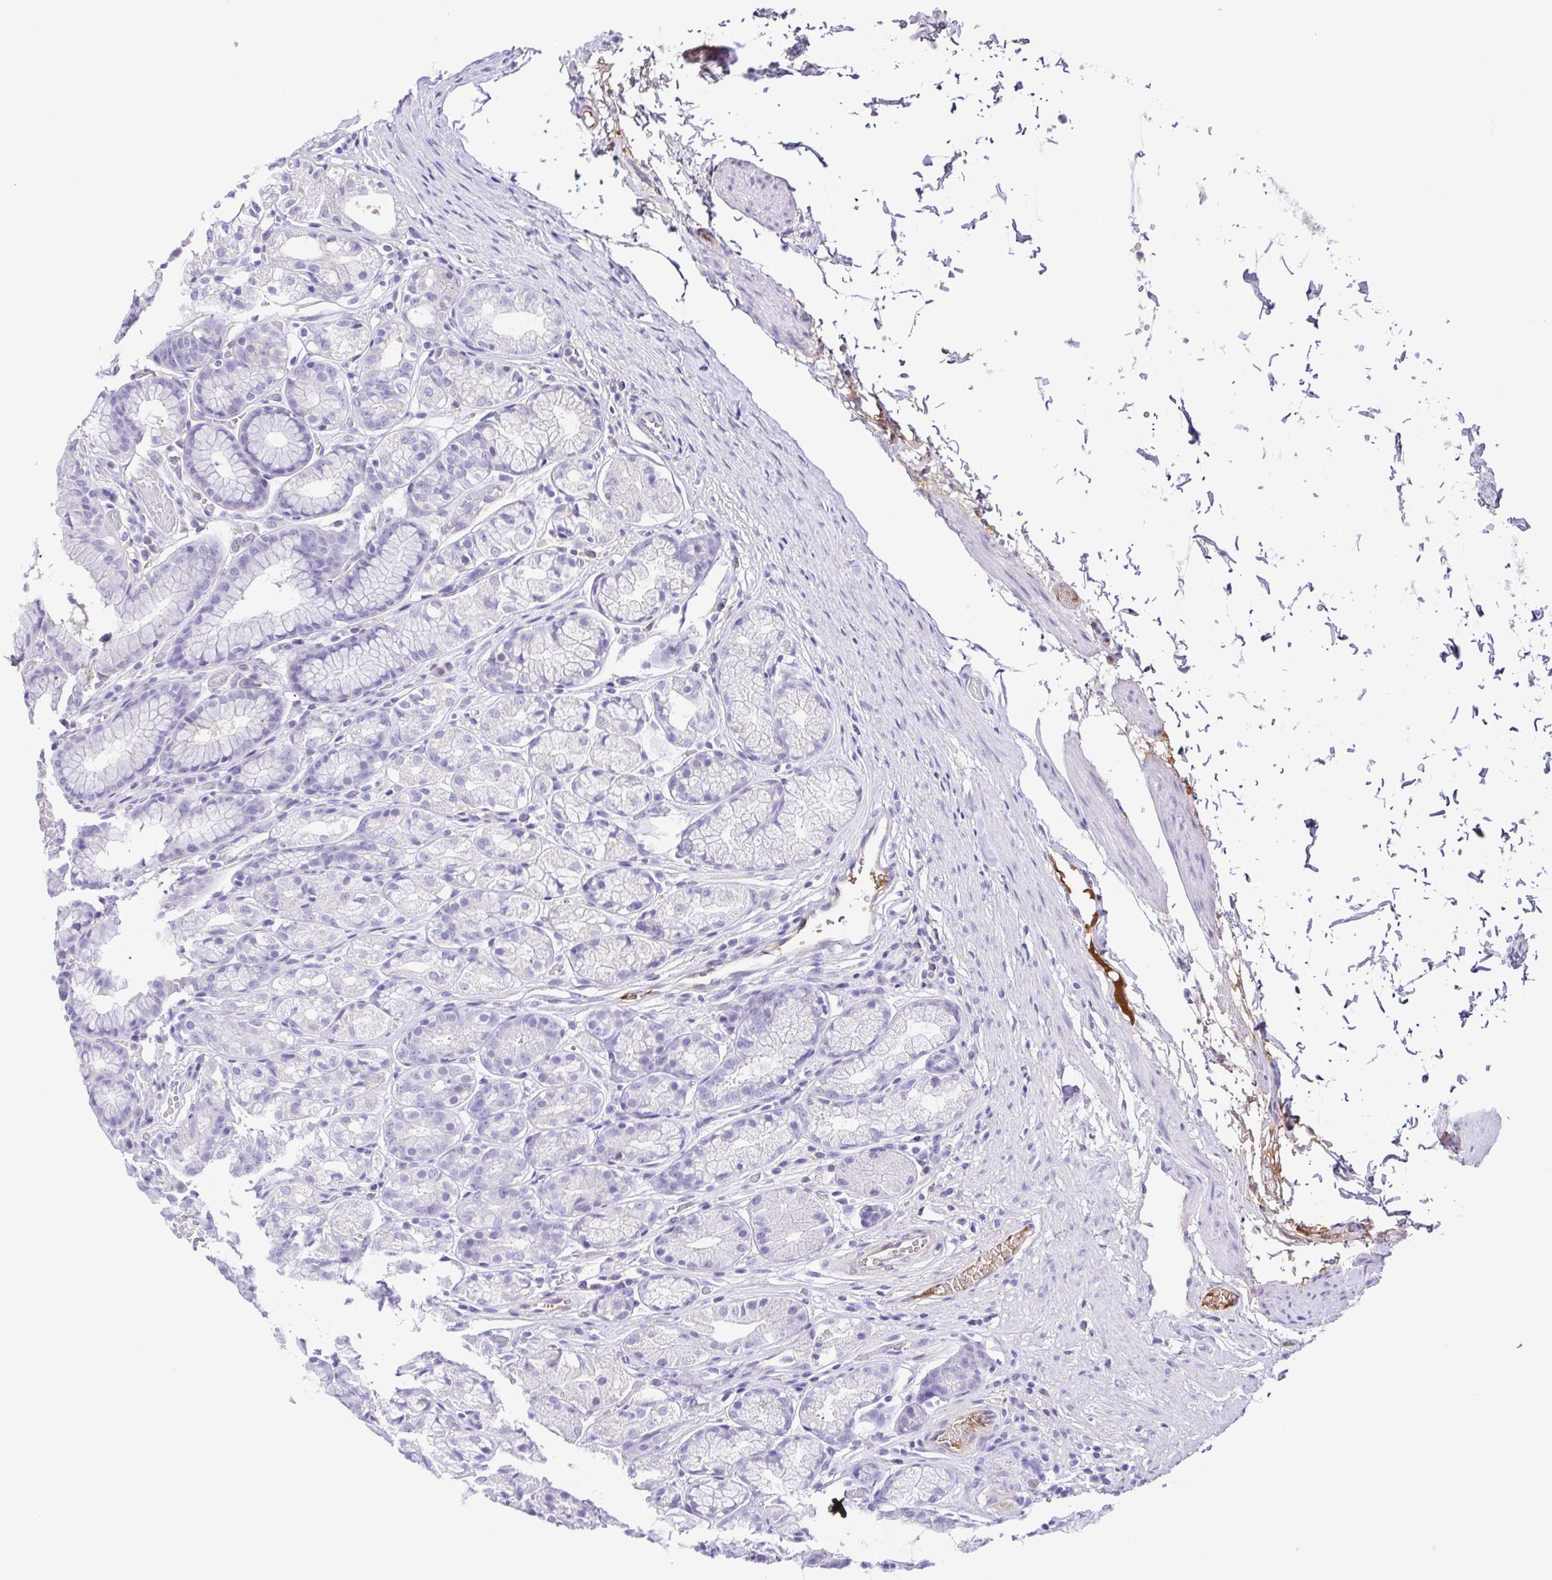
{"staining": {"intensity": "negative", "quantity": "none", "location": "none"}, "tissue": "stomach", "cell_type": "Glandular cells", "image_type": "normal", "snomed": [{"axis": "morphology", "description": "Normal tissue, NOS"}, {"axis": "topography", "description": "Stomach"}], "caption": "This is a micrograph of immunohistochemistry staining of benign stomach, which shows no staining in glandular cells. (DAB immunohistochemistry with hematoxylin counter stain).", "gene": "IGFL1", "patient": {"sex": "male", "age": 70}}